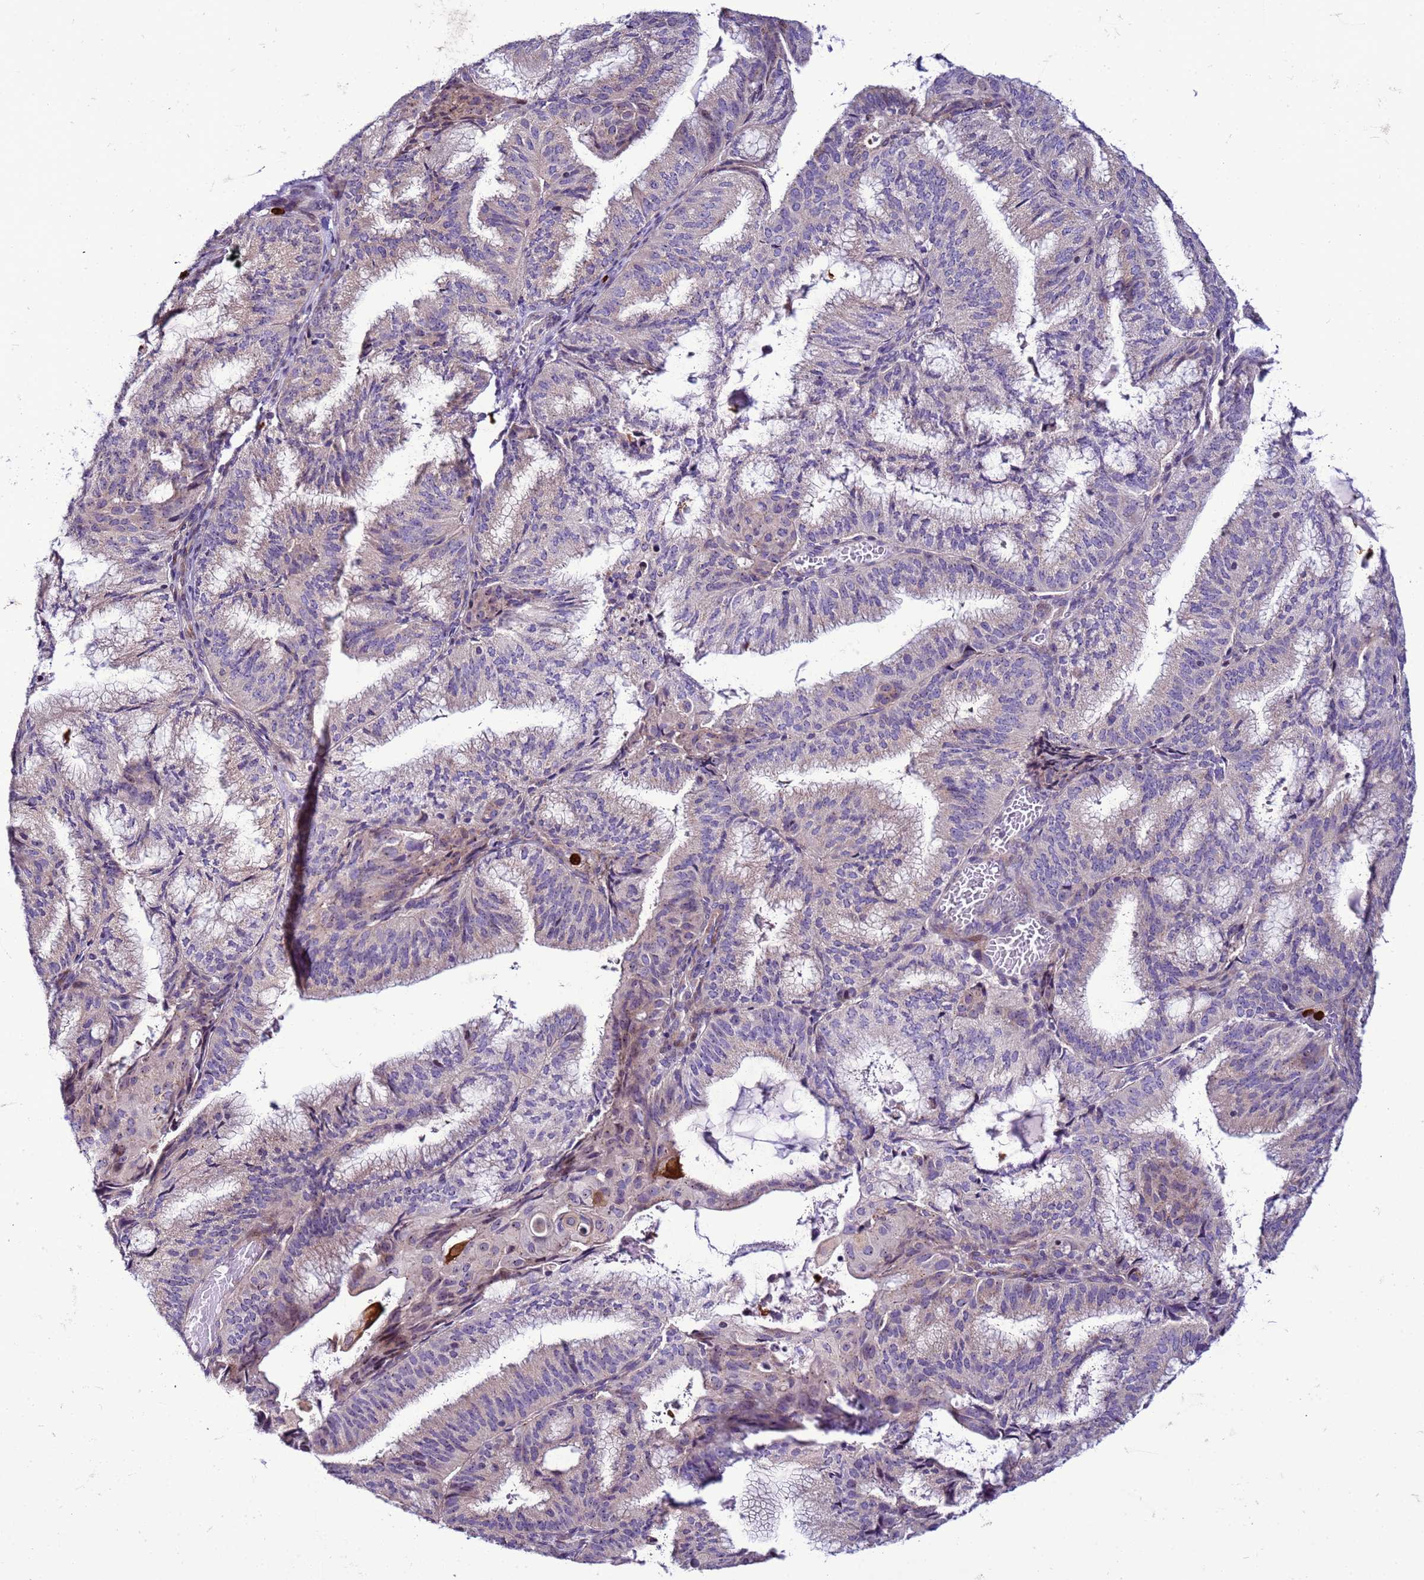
{"staining": {"intensity": "negative", "quantity": "none", "location": "none"}, "tissue": "endometrial cancer", "cell_type": "Tumor cells", "image_type": "cancer", "snomed": [{"axis": "morphology", "description": "Adenocarcinoma, NOS"}, {"axis": "topography", "description": "Endometrium"}], "caption": "IHC image of endometrial adenocarcinoma stained for a protein (brown), which reveals no expression in tumor cells.", "gene": "VPS4B", "patient": {"sex": "female", "age": 49}}